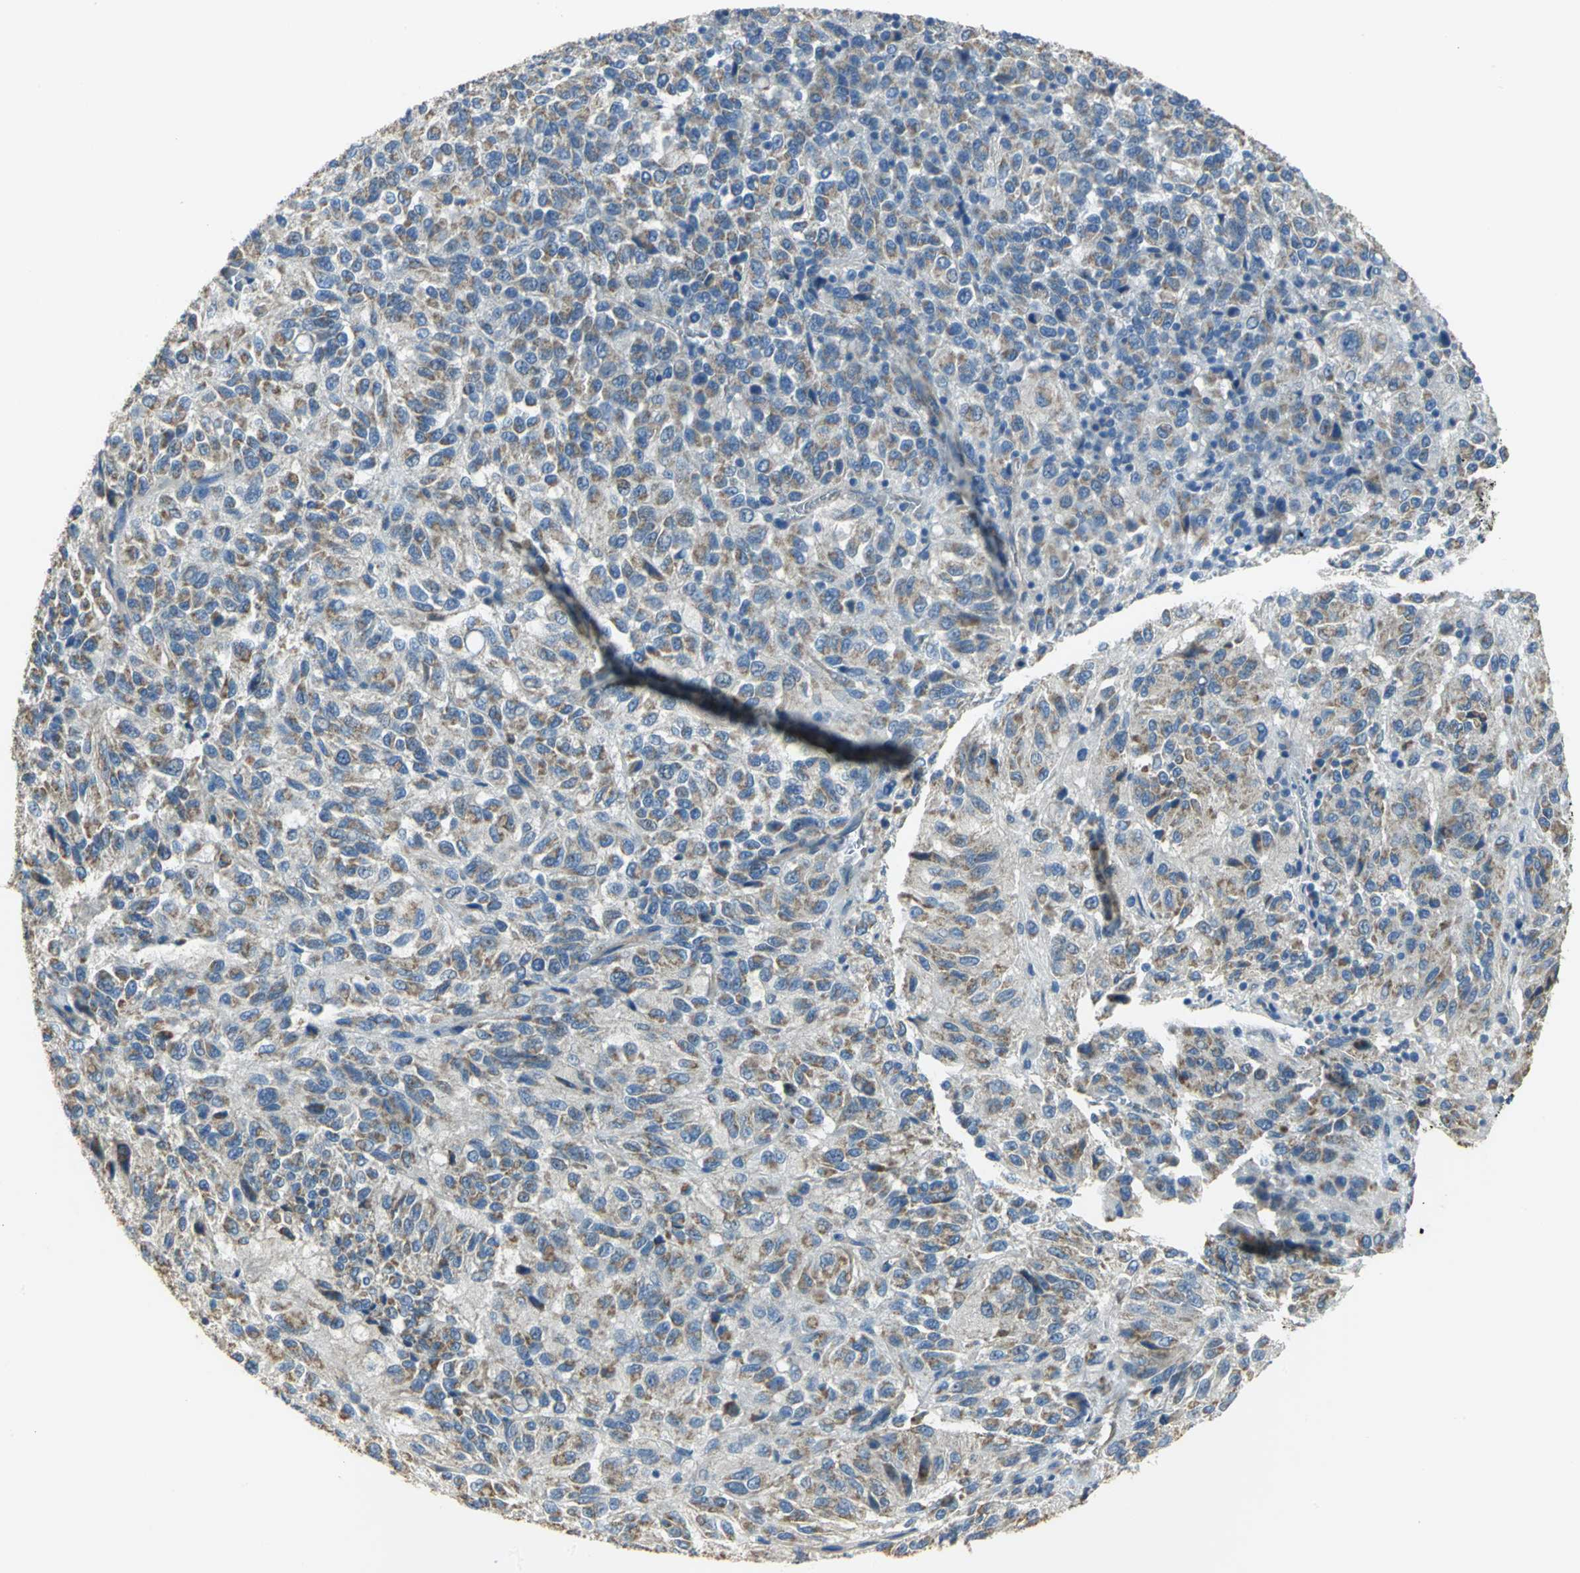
{"staining": {"intensity": "moderate", "quantity": ">75%", "location": "cytoplasmic/membranous"}, "tissue": "melanoma", "cell_type": "Tumor cells", "image_type": "cancer", "snomed": [{"axis": "morphology", "description": "Malignant melanoma, Metastatic site"}, {"axis": "topography", "description": "Lung"}], "caption": "Protein staining displays moderate cytoplasmic/membranous staining in about >75% of tumor cells in melanoma.", "gene": "HTR1F", "patient": {"sex": "male", "age": 64}}